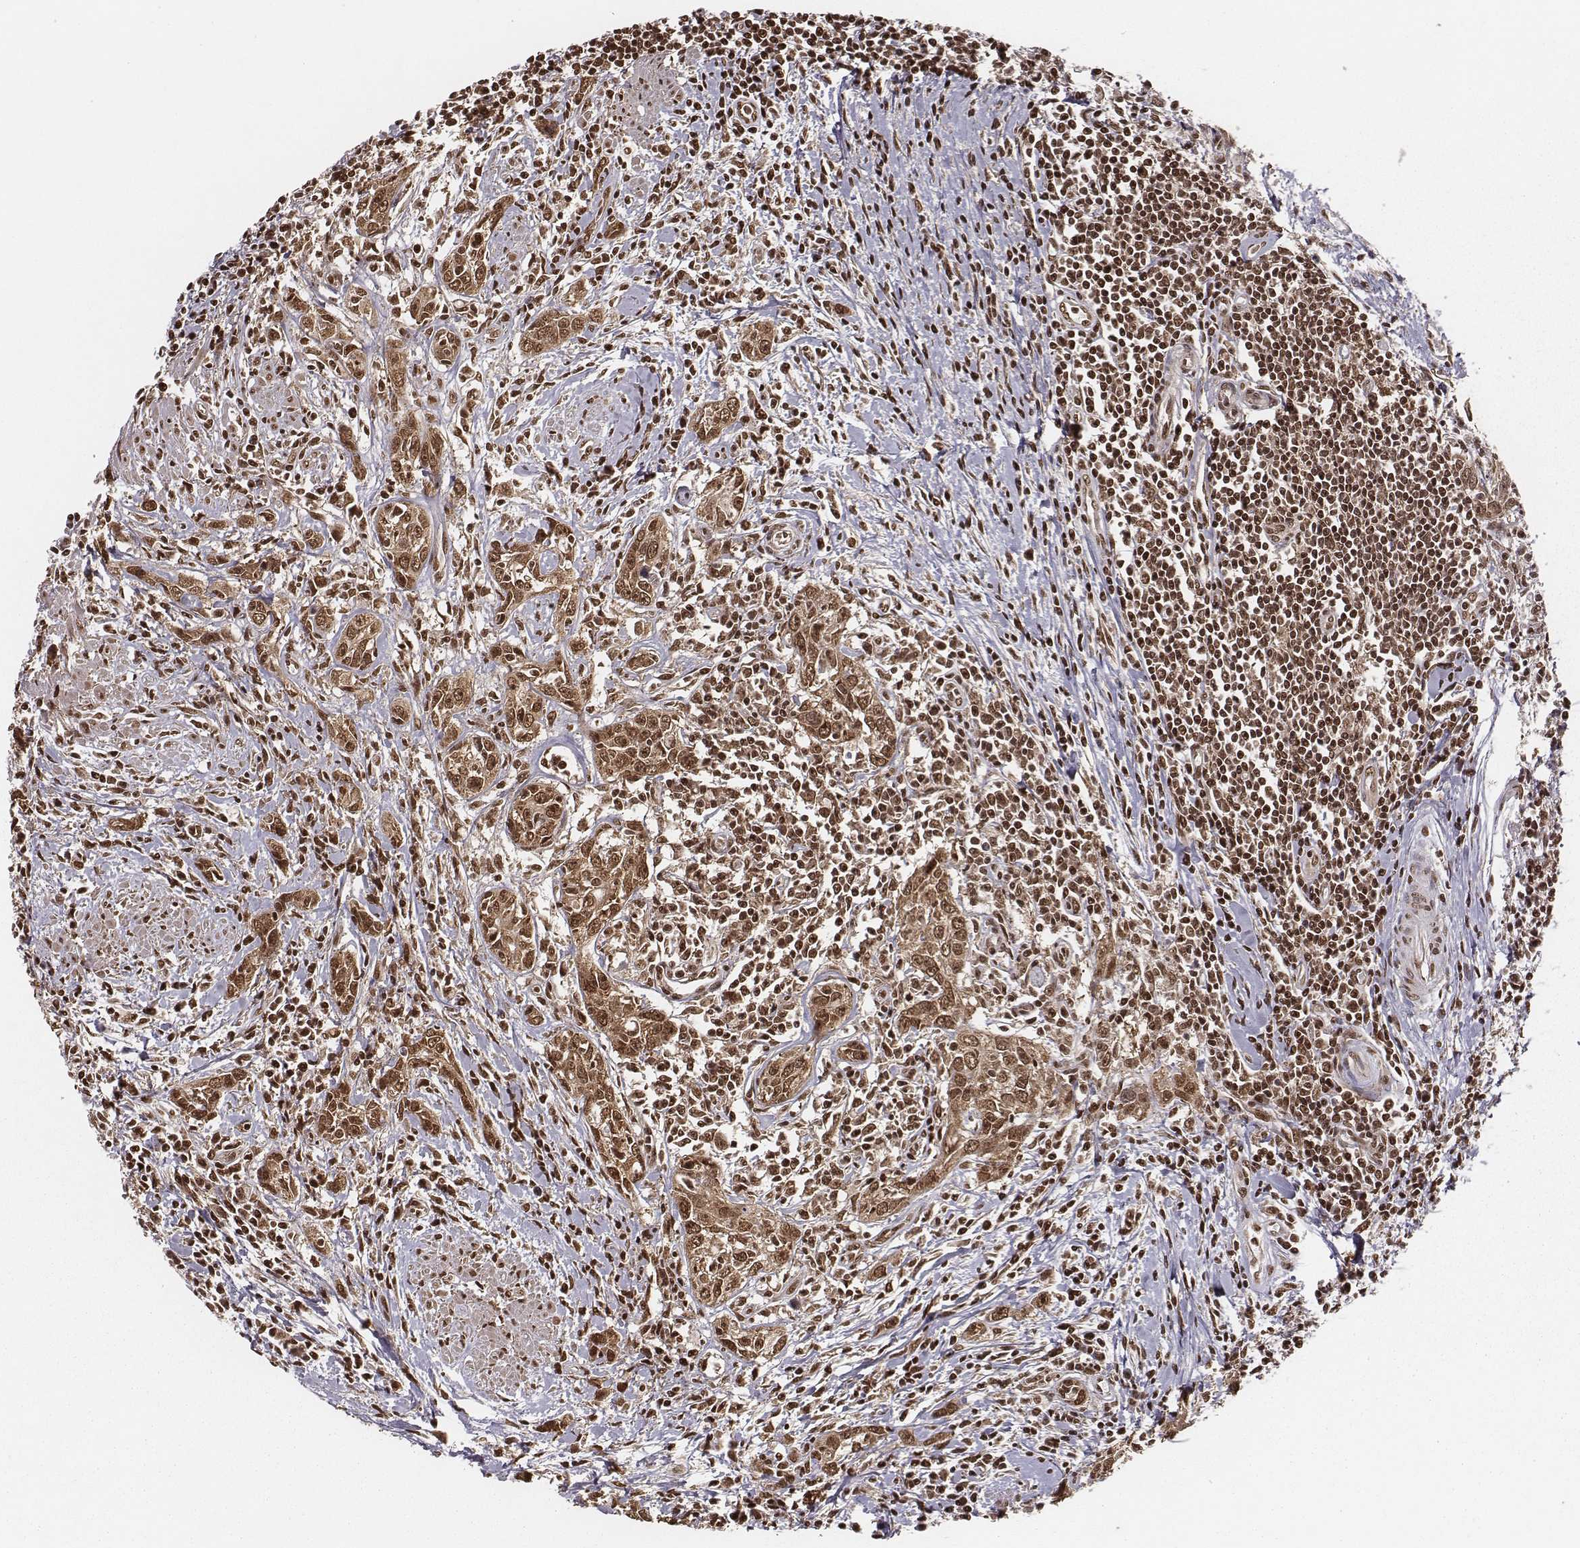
{"staining": {"intensity": "moderate", "quantity": ">75%", "location": "cytoplasmic/membranous,nuclear"}, "tissue": "urothelial cancer", "cell_type": "Tumor cells", "image_type": "cancer", "snomed": [{"axis": "morphology", "description": "Urothelial carcinoma, High grade"}, {"axis": "topography", "description": "Urinary bladder"}], "caption": "Human urothelial carcinoma (high-grade) stained with a protein marker reveals moderate staining in tumor cells.", "gene": "NFX1", "patient": {"sex": "male", "age": 83}}